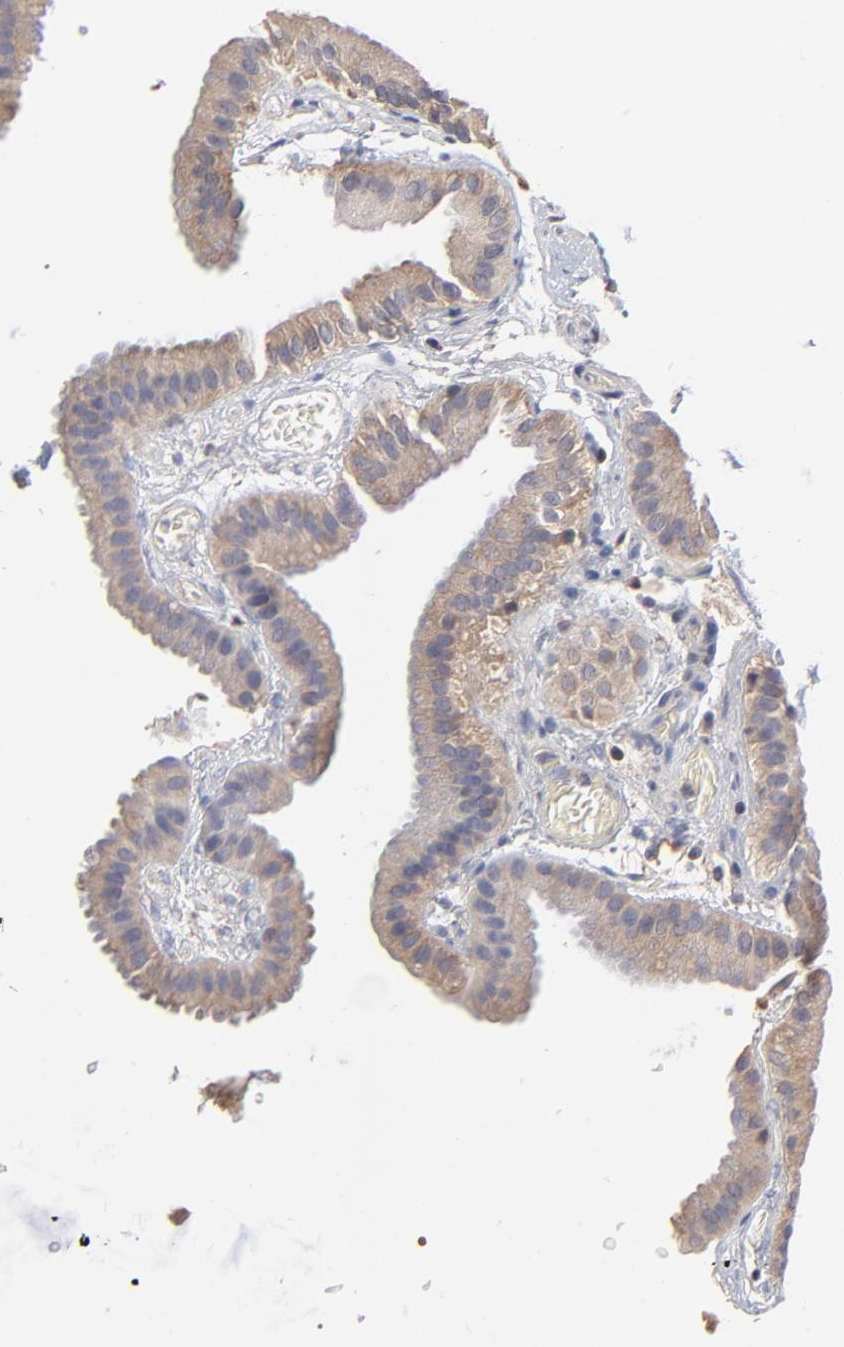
{"staining": {"intensity": "moderate", "quantity": "25%-75%", "location": "cytoplasmic/membranous"}, "tissue": "gallbladder", "cell_type": "Glandular cells", "image_type": "normal", "snomed": [{"axis": "morphology", "description": "Normal tissue, NOS"}, {"axis": "topography", "description": "Gallbladder"}], "caption": "Moderate cytoplasmic/membranous positivity for a protein is appreciated in approximately 25%-75% of glandular cells of normal gallbladder using immunohistochemistry (IHC).", "gene": "CCT2", "patient": {"sex": "female", "age": 63}}